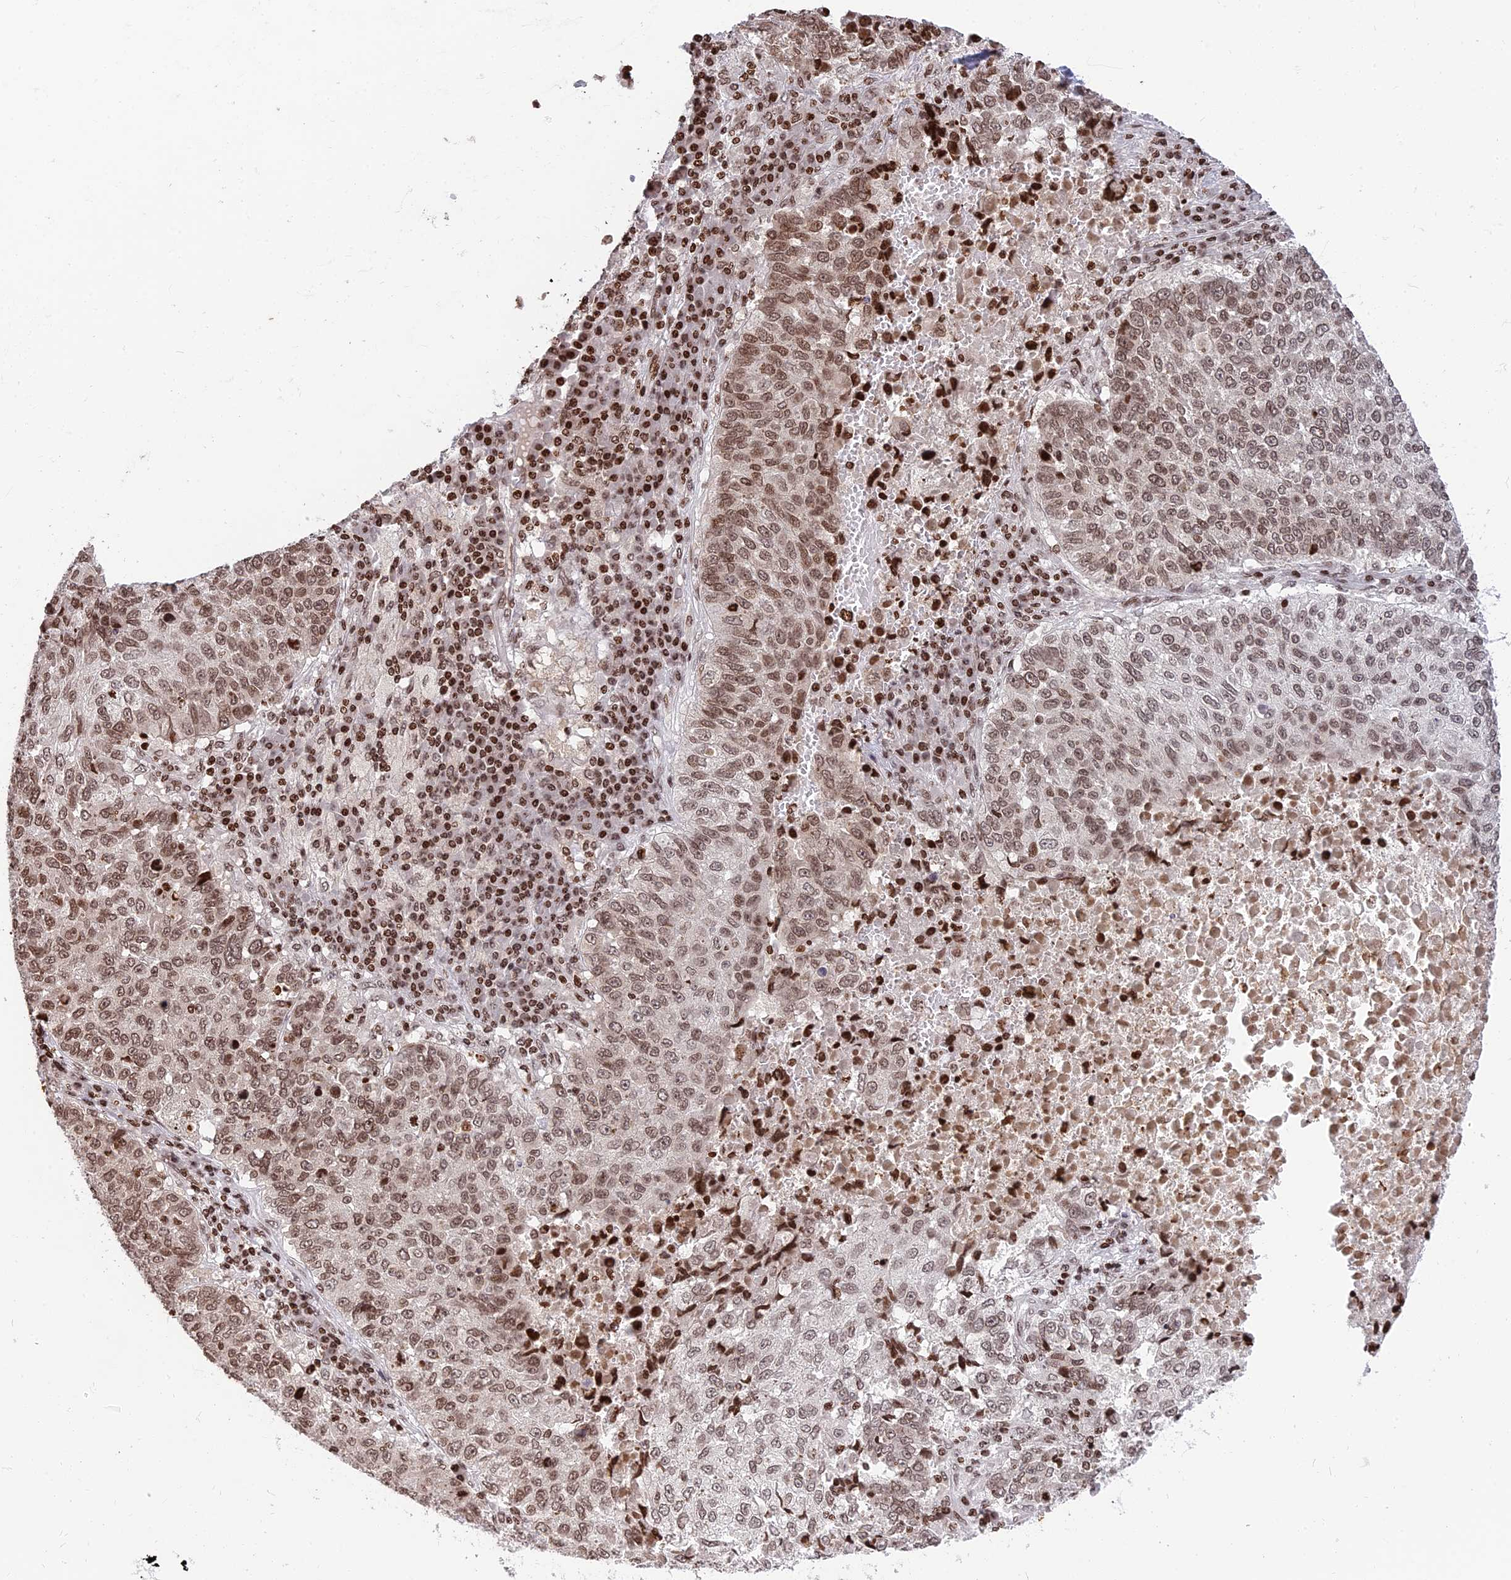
{"staining": {"intensity": "moderate", "quantity": ">75%", "location": "nuclear"}, "tissue": "lung cancer", "cell_type": "Tumor cells", "image_type": "cancer", "snomed": [{"axis": "morphology", "description": "Squamous cell carcinoma, NOS"}, {"axis": "topography", "description": "Lung"}], "caption": "IHC of human lung squamous cell carcinoma shows medium levels of moderate nuclear expression in about >75% of tumor cells.", "gene": "TET2", "patient": {"sex": "male", "age": 73}}